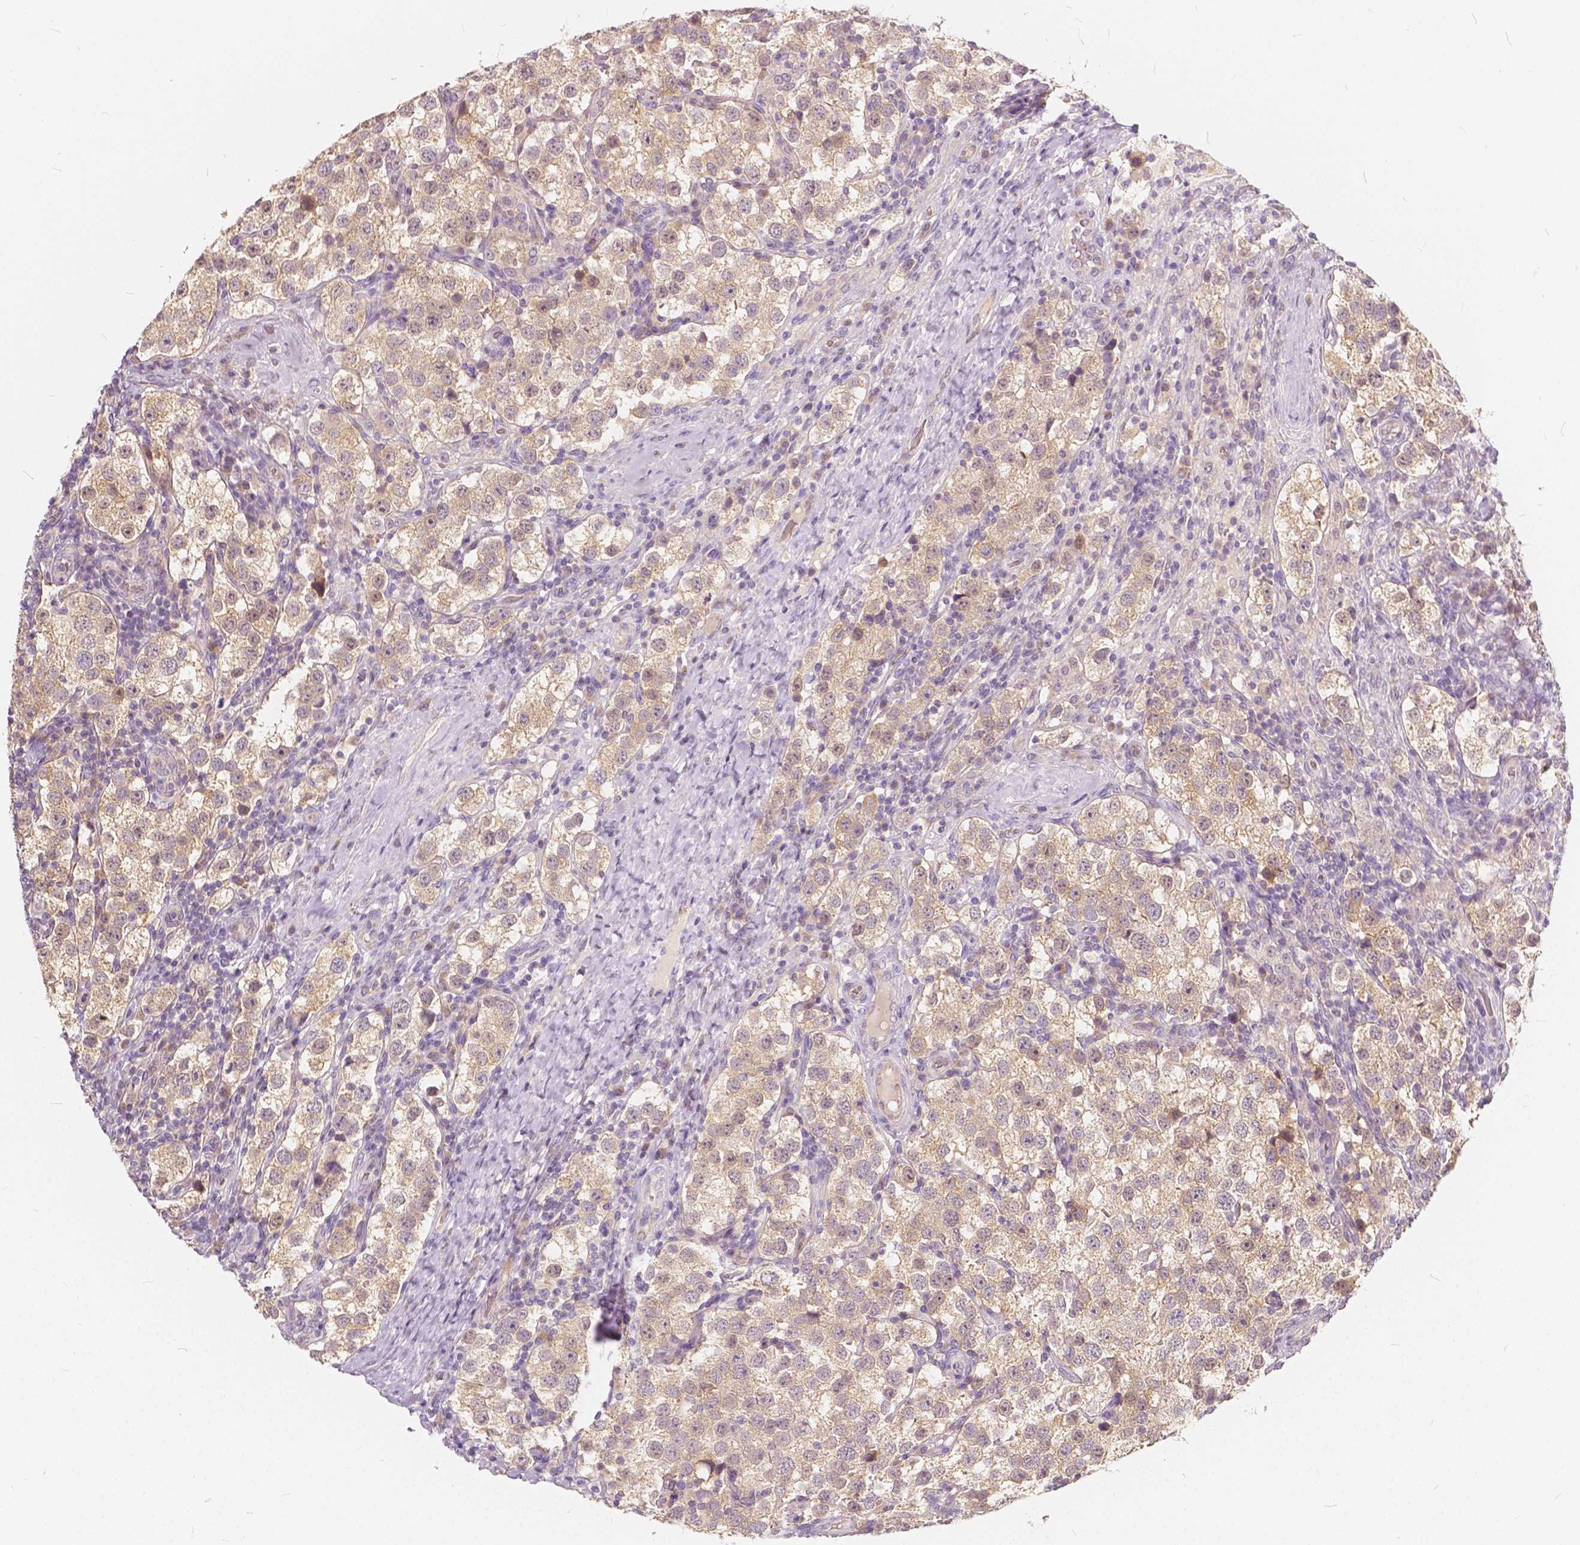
{"staining": {"intensity": "weak", "quantity": ">75%", "location": "cytoplasmic/membranous"}, "tissue": "testis cancer", "cell_type": "Tumor cells", "image_type": "cancer", "snomed": [{"axis": "morphology", "description": "Seminoma, NOS"}, {"axis": "topography", "description": "Testis"}], "caption": "About >75% of tumor cells in human testis cancer (seminoma) display weak cytoplasmic/membranous protein staining as visualized by brown immunohistochemical staining.", "gene": "KIAA0513", "patient": {"sex": "male", "age": 37}}